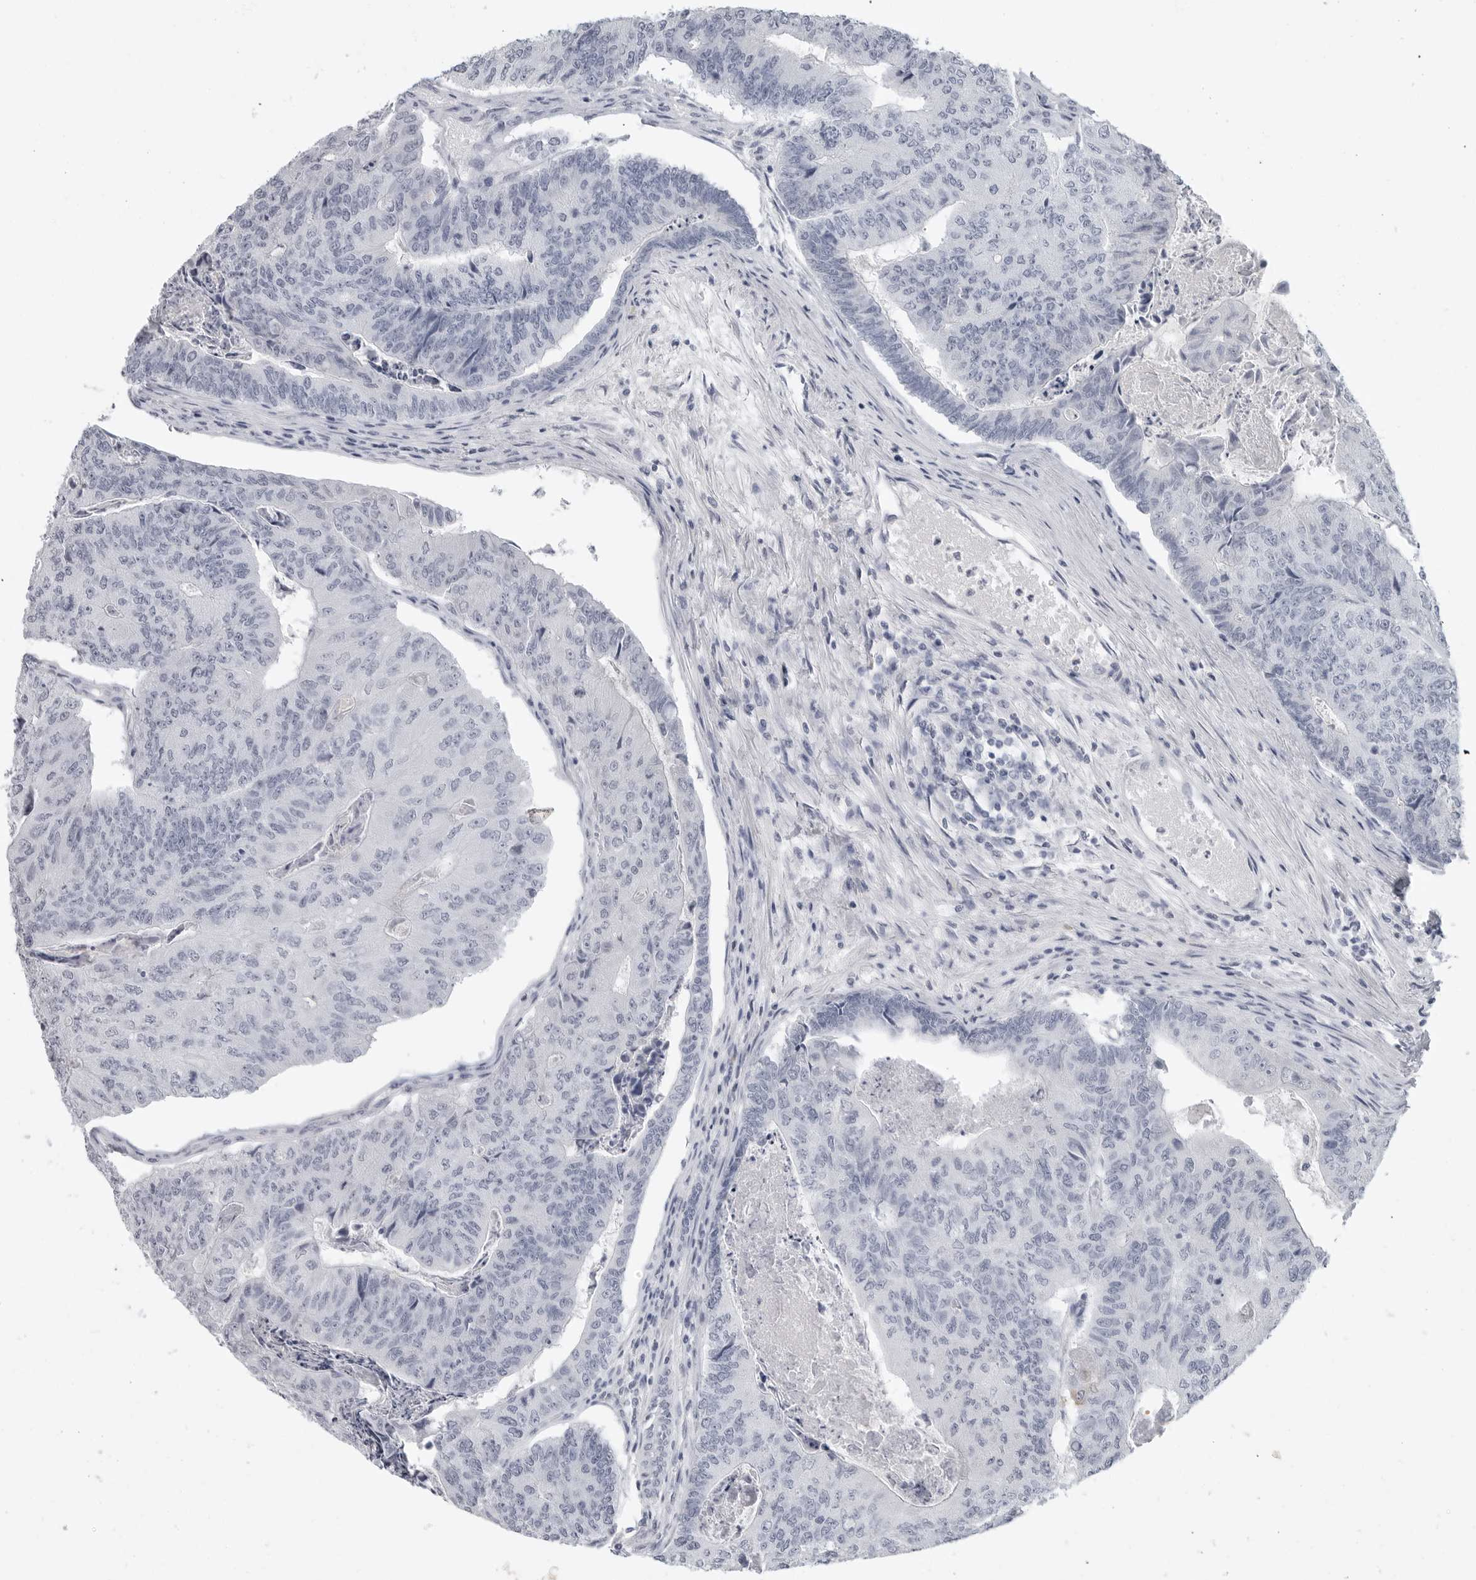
{"staining": {"intensity": "negative", "quantity": "none", "location": "none"}, "tissue": "colorectal cancer", "cell_type": "Tumor cells", "image_type": "cancer", "snomed": [{"axis": "morphology", "description": "Adenocarcinoma, NOS"}, {"axis": "topography", "description": "Colon"}], "caption": "Immunohistochemistry image of neoplastic tissue: colorectal cancer (adenocarcinoma) stained with DAB (3,3'-diaminobenzidine) demonstrates no significant protein expression in tumor cells.", "gene": "LY6D", "patient": {"sex": "female", "age": 67}}